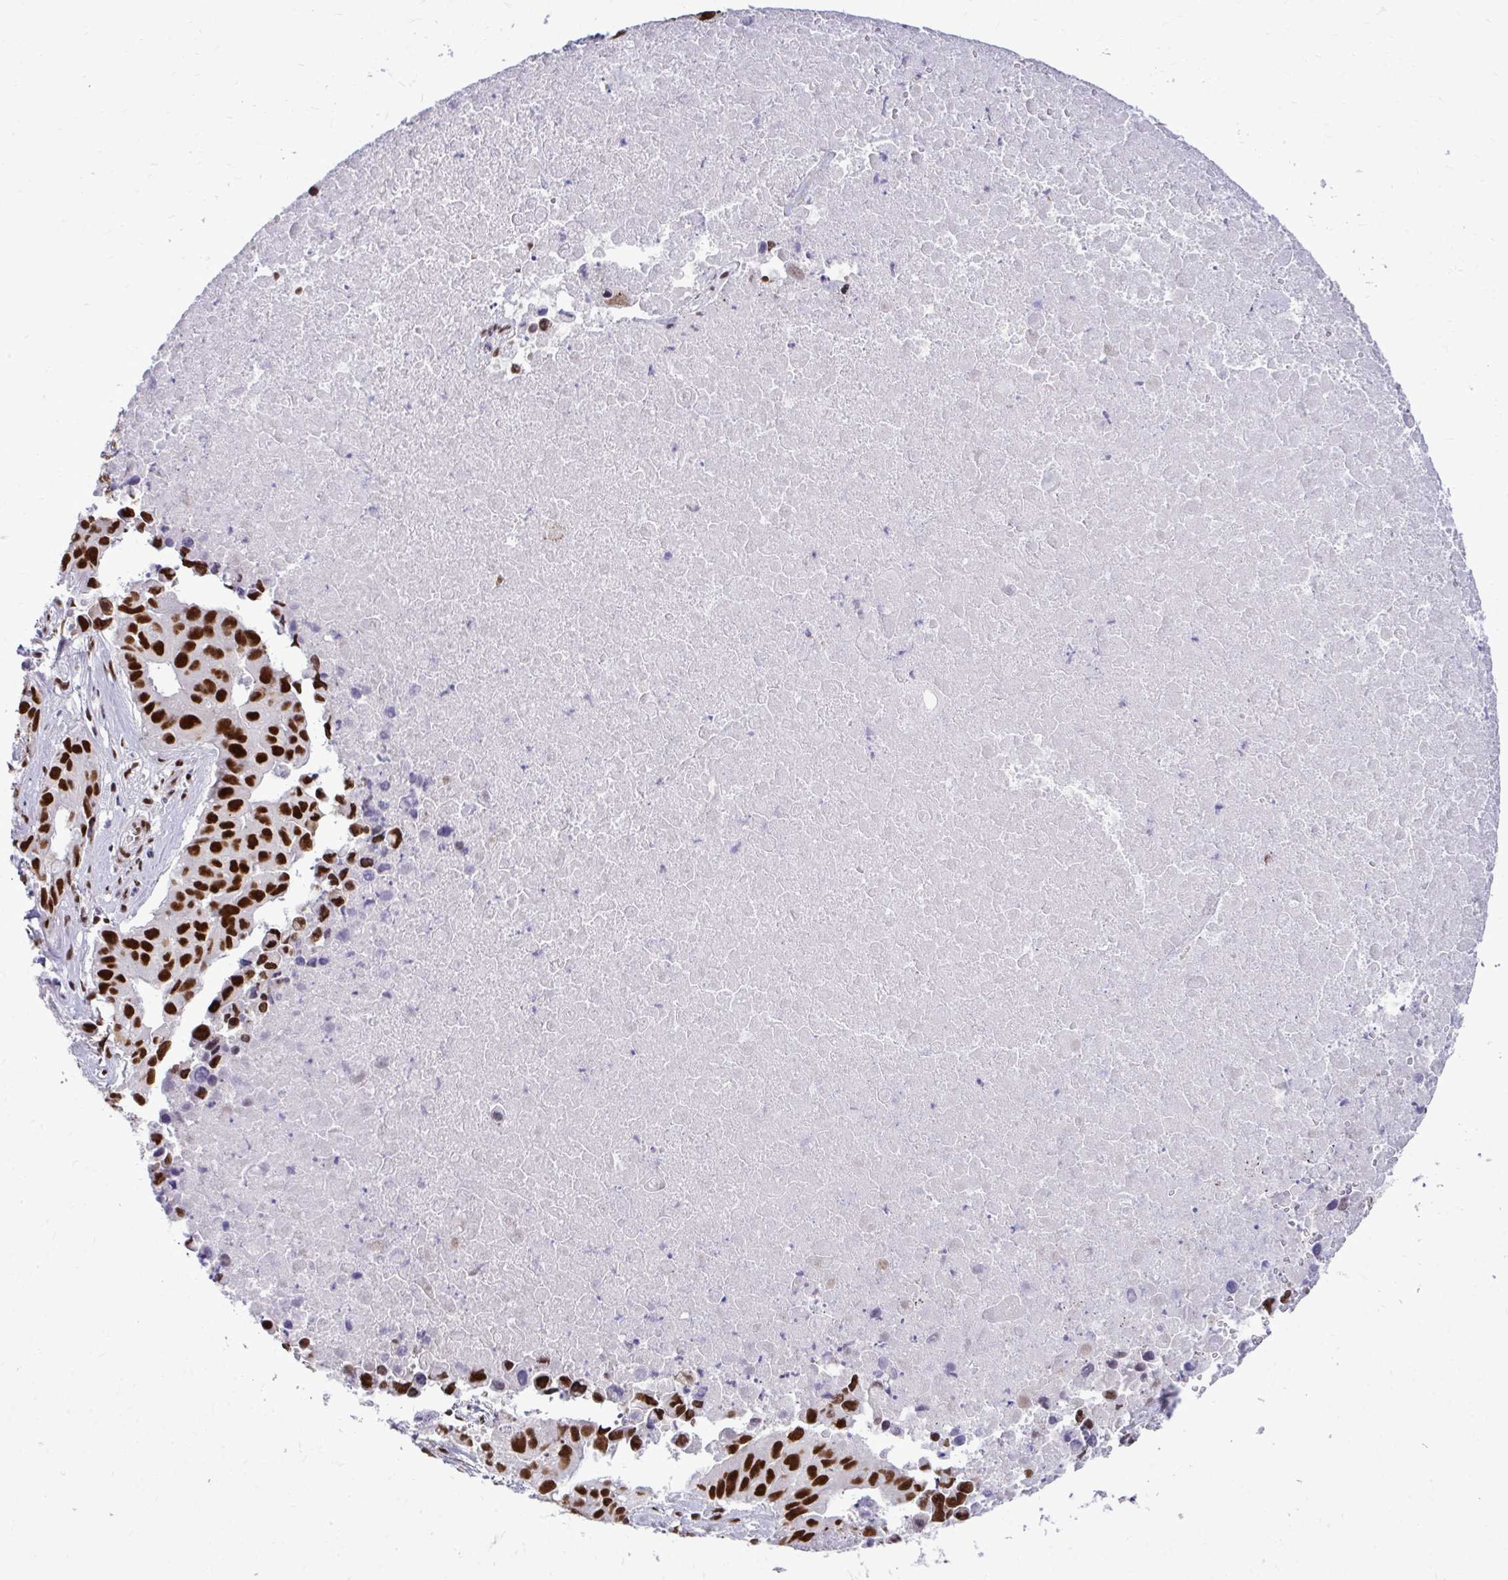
{"staining": {"intensity": "strong", "quantity": ">75%", "location": "nuclear"}, "tissue": "lung cancer", "cell_type": "Tumor cells", "image_type": "cancer", "snomed": [{"axis": "morphology", "description": "Adenocarcinoma, NOS"}, {"axis": "topography", "description": "Lymph node"}, {"axis": "topography", "description": "Lung"}], "caption": "Human lung adenocarcinoma stained for a protein (brown) displays strong nuclear positive positivity in about >75% of tumor cells.", "gene": "CDYL", "patient": {"sex": "male", "age": 64}}